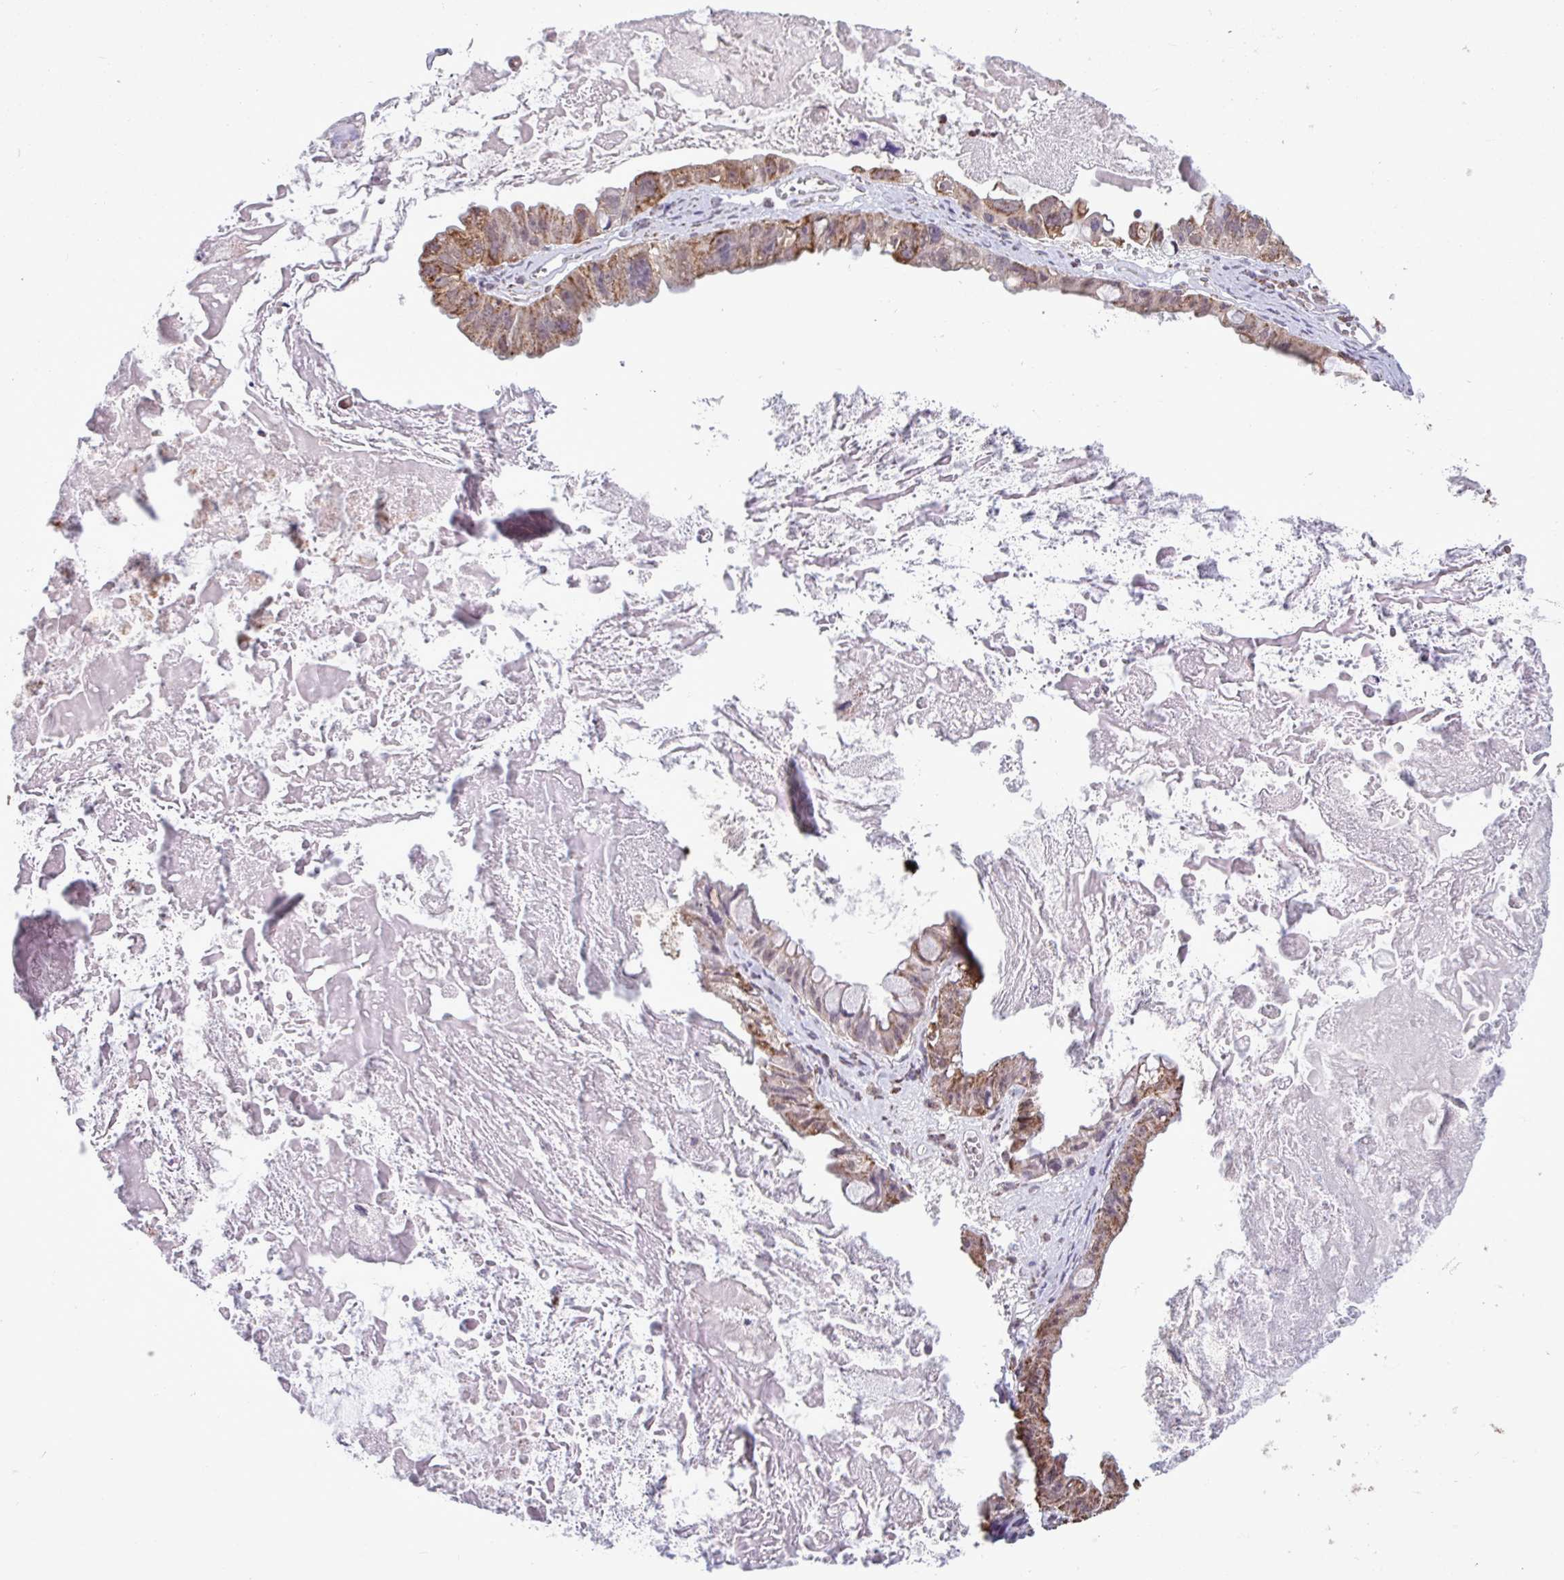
{"staining": {"intensity": "moderate", "quantity": ">75%", "location": "cytoplasmic/membranous"}, "tissue": "ovarian cancer", "cell_type": "Tumor cells", "image_type": "cancer", "snomed": [{"axis": "morphology", "description": "Cystadenocarcinoma, mucinous, NOS"}, {"axis": "topography", "description": "Ovary"}], "caption": "A photomicrograph showing moderate cytoplasmic/membranous expression in about >75% of tumor cells in mucinous cystadenocarcinoma (ovarian), as visualized by brown immunohistochemical staining.", "gene": "ALG8", "patient": {"sex": "female", "age": 61}}